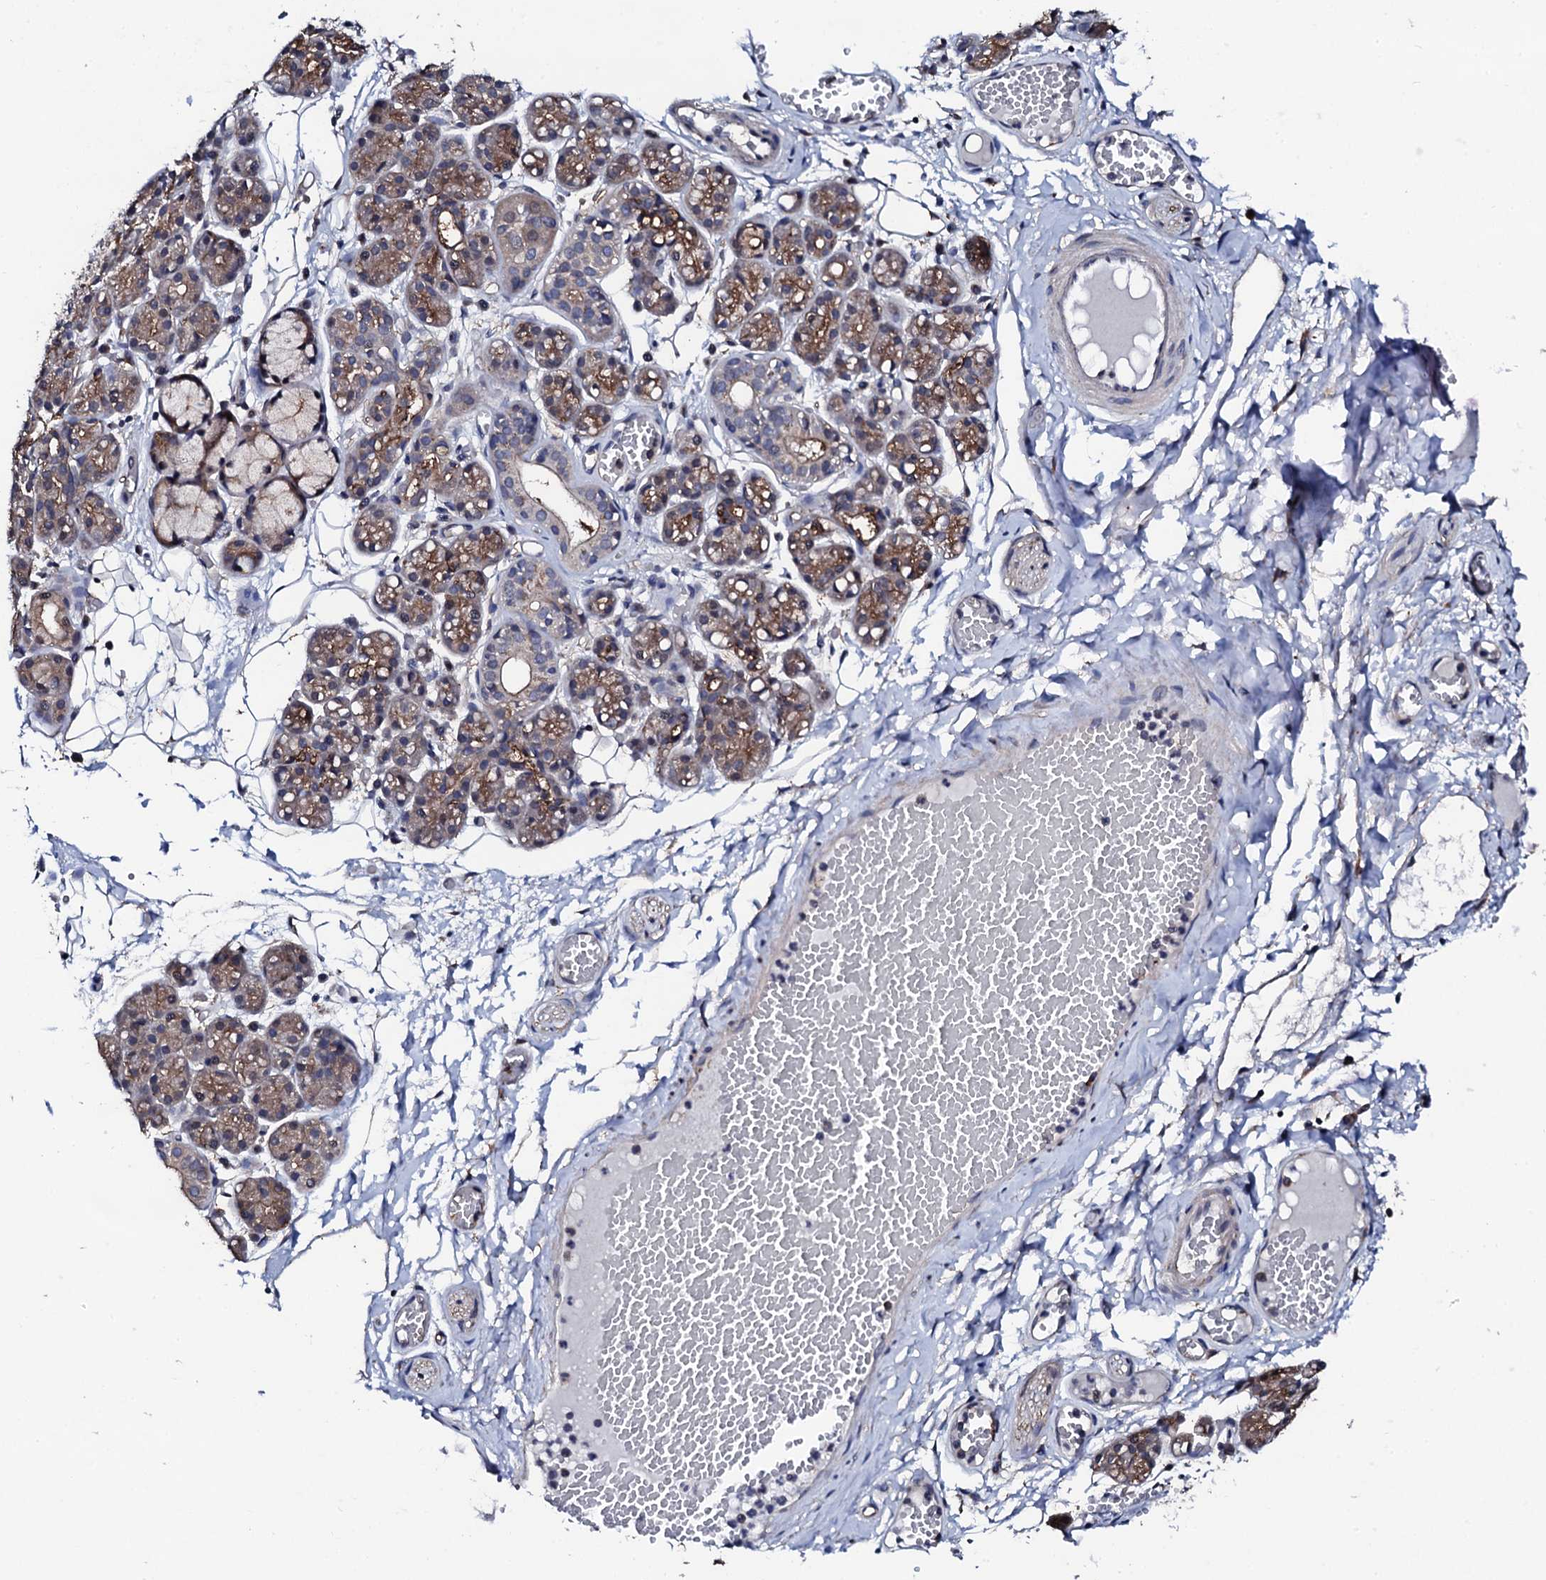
{"staining": {"intensity": "moderate", "quantity": "25%-75%", "location": "cytoplasmic/membranous"}, "tissue": "salivary gland", "cell_type": "Glandular cells", "image_type": "normal", "snomed": [{"axis": "morphology", "description": "Normal tissue, NOS"}, {"axis": "topography", "description": "Salivary gland"}], "caption": "Salivary gland stained with immunohistochemistry (IHC) shows moderate cytoplasmic/membranous staining in approximately 25%-75% of glandular cells.", "gene": "EDC3", "patient": {"sex": "male", "age": 63}}